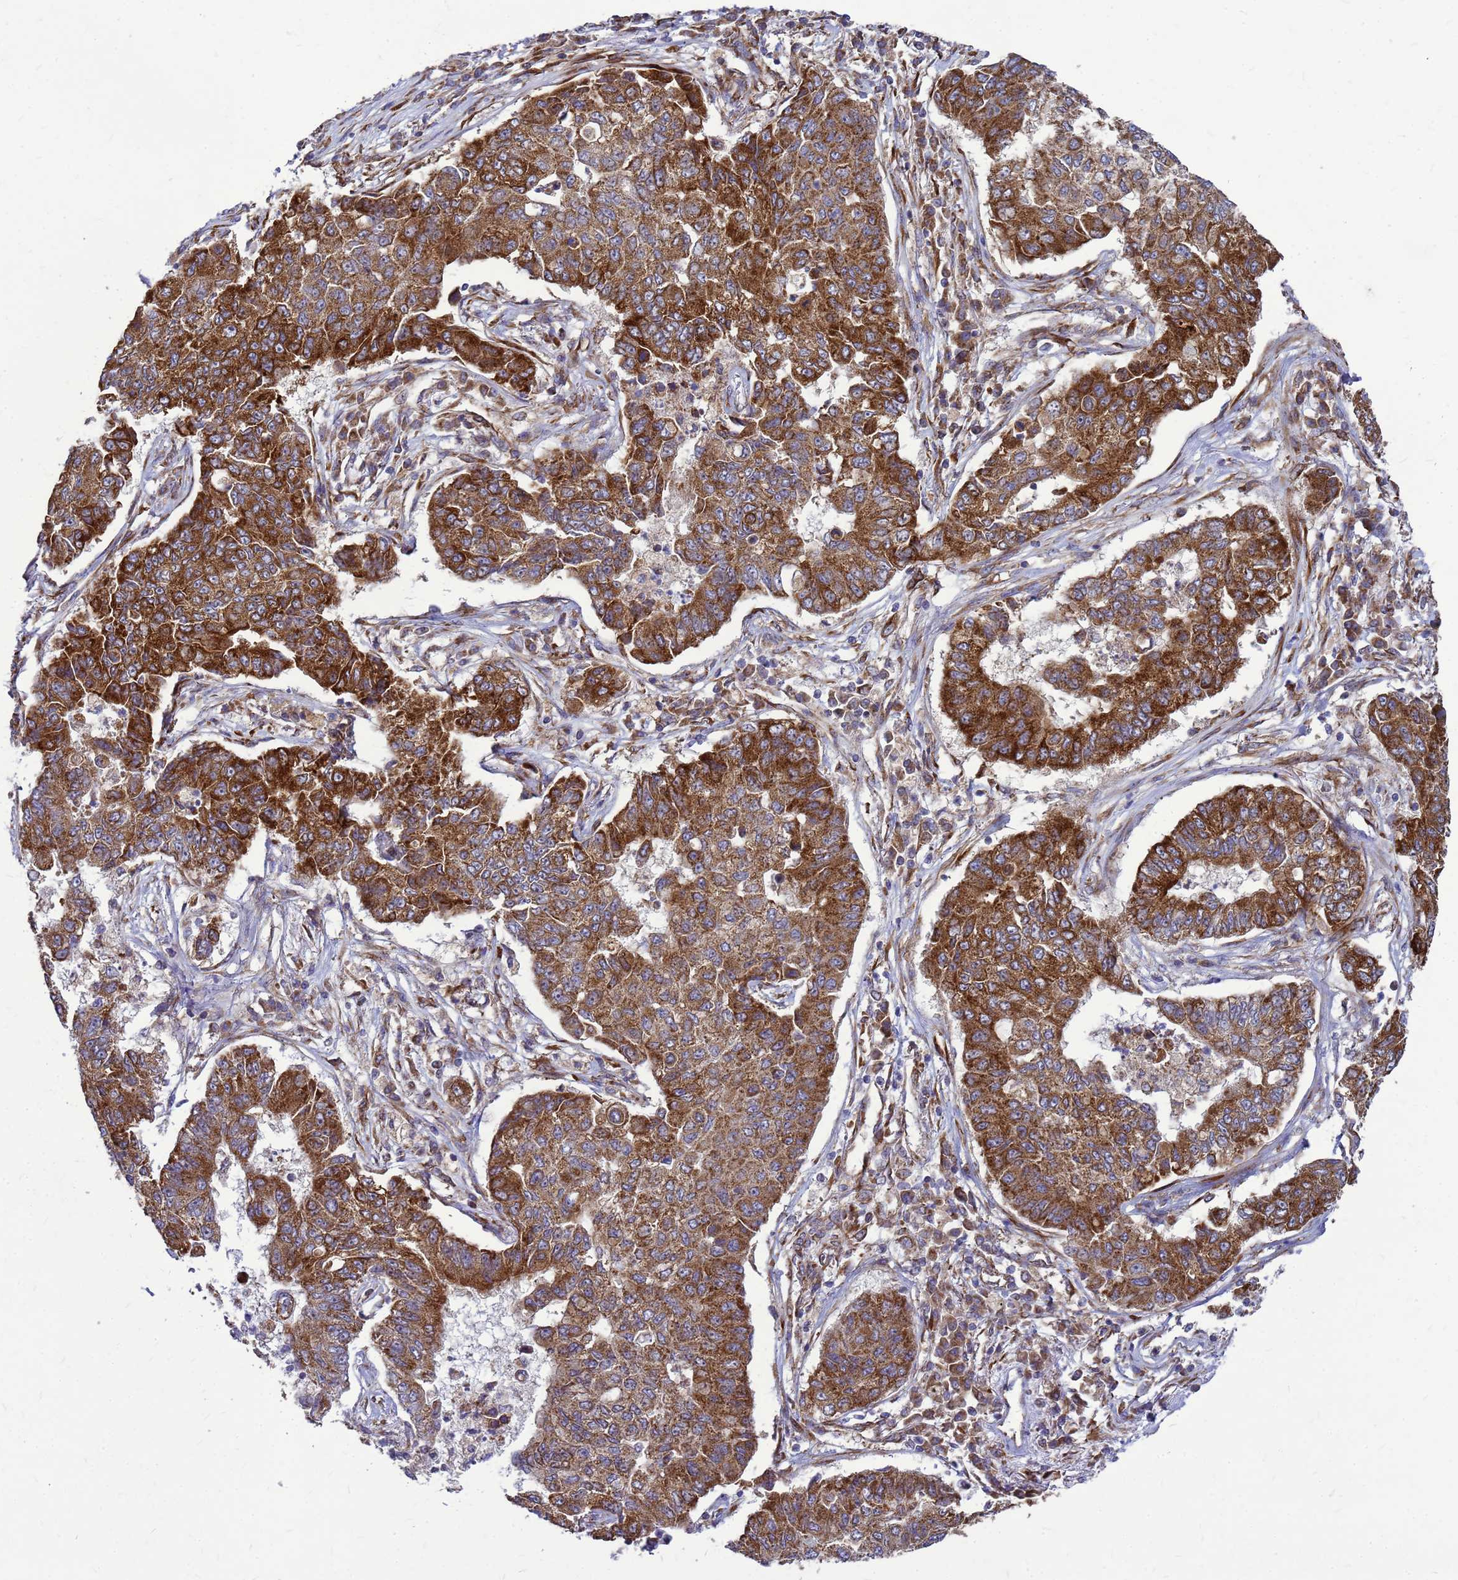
{"staining": {"intensity": "strong", "quantity": ">75%", "location": "cytoplasmic/membranous"}, "tissue": "lung cancer", "cell_type": "Tumor cells", "image_type": "cancer", "snomed": [{"axis": "morphology", "description": "Squamous cell carcinoma, NOS"}, {"axis": "topography", "description": "Lung"}], "caption": "Immunohistochemical staining of human squamous cell carcinoma (lung) reveals high levels of strong cytoplasmic/membranous expression in approximately >75% of tumor cells.", "gene": "FSTL4", "patient": {"sex": "male", "age": 74}}